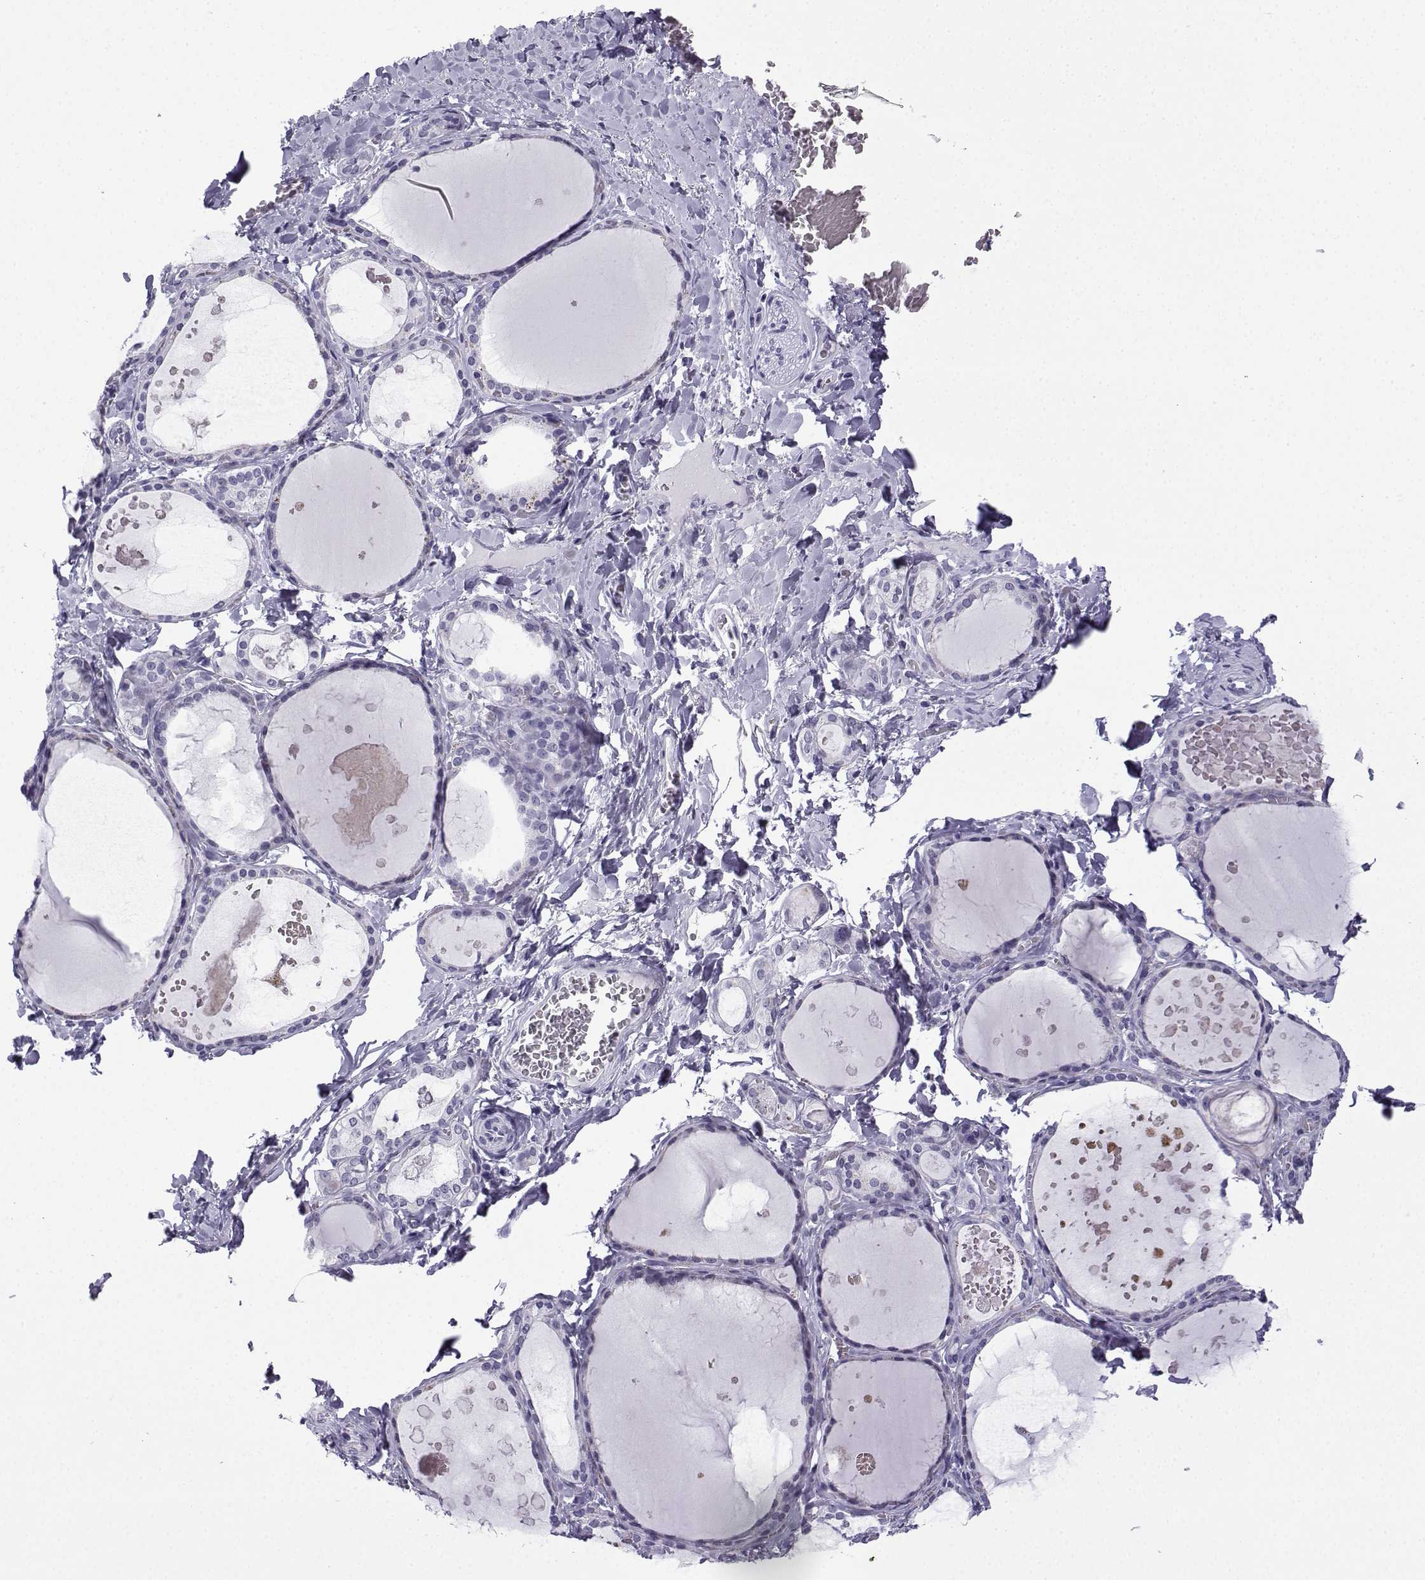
{"staining": {"intensity": "negative", "quantity": "none", "location": "none"}, "tissue": "thyroid gland", "cell_type": "Glandular cells", "image_type": "normal", "snomed": [{"axis": "morphology", "description": "Normal tissue, NOS"}, {"axis": "topography", "description": "Thyroid gland"}], "caption": "An immunohistochemistry (IHC) photomicrograph of unremarkable thyroid gland is shown. There is no staining in glandular cells of thyroid gland.", "gene": "MRGBP", "patient": {"sex": "female", "age": 56}}